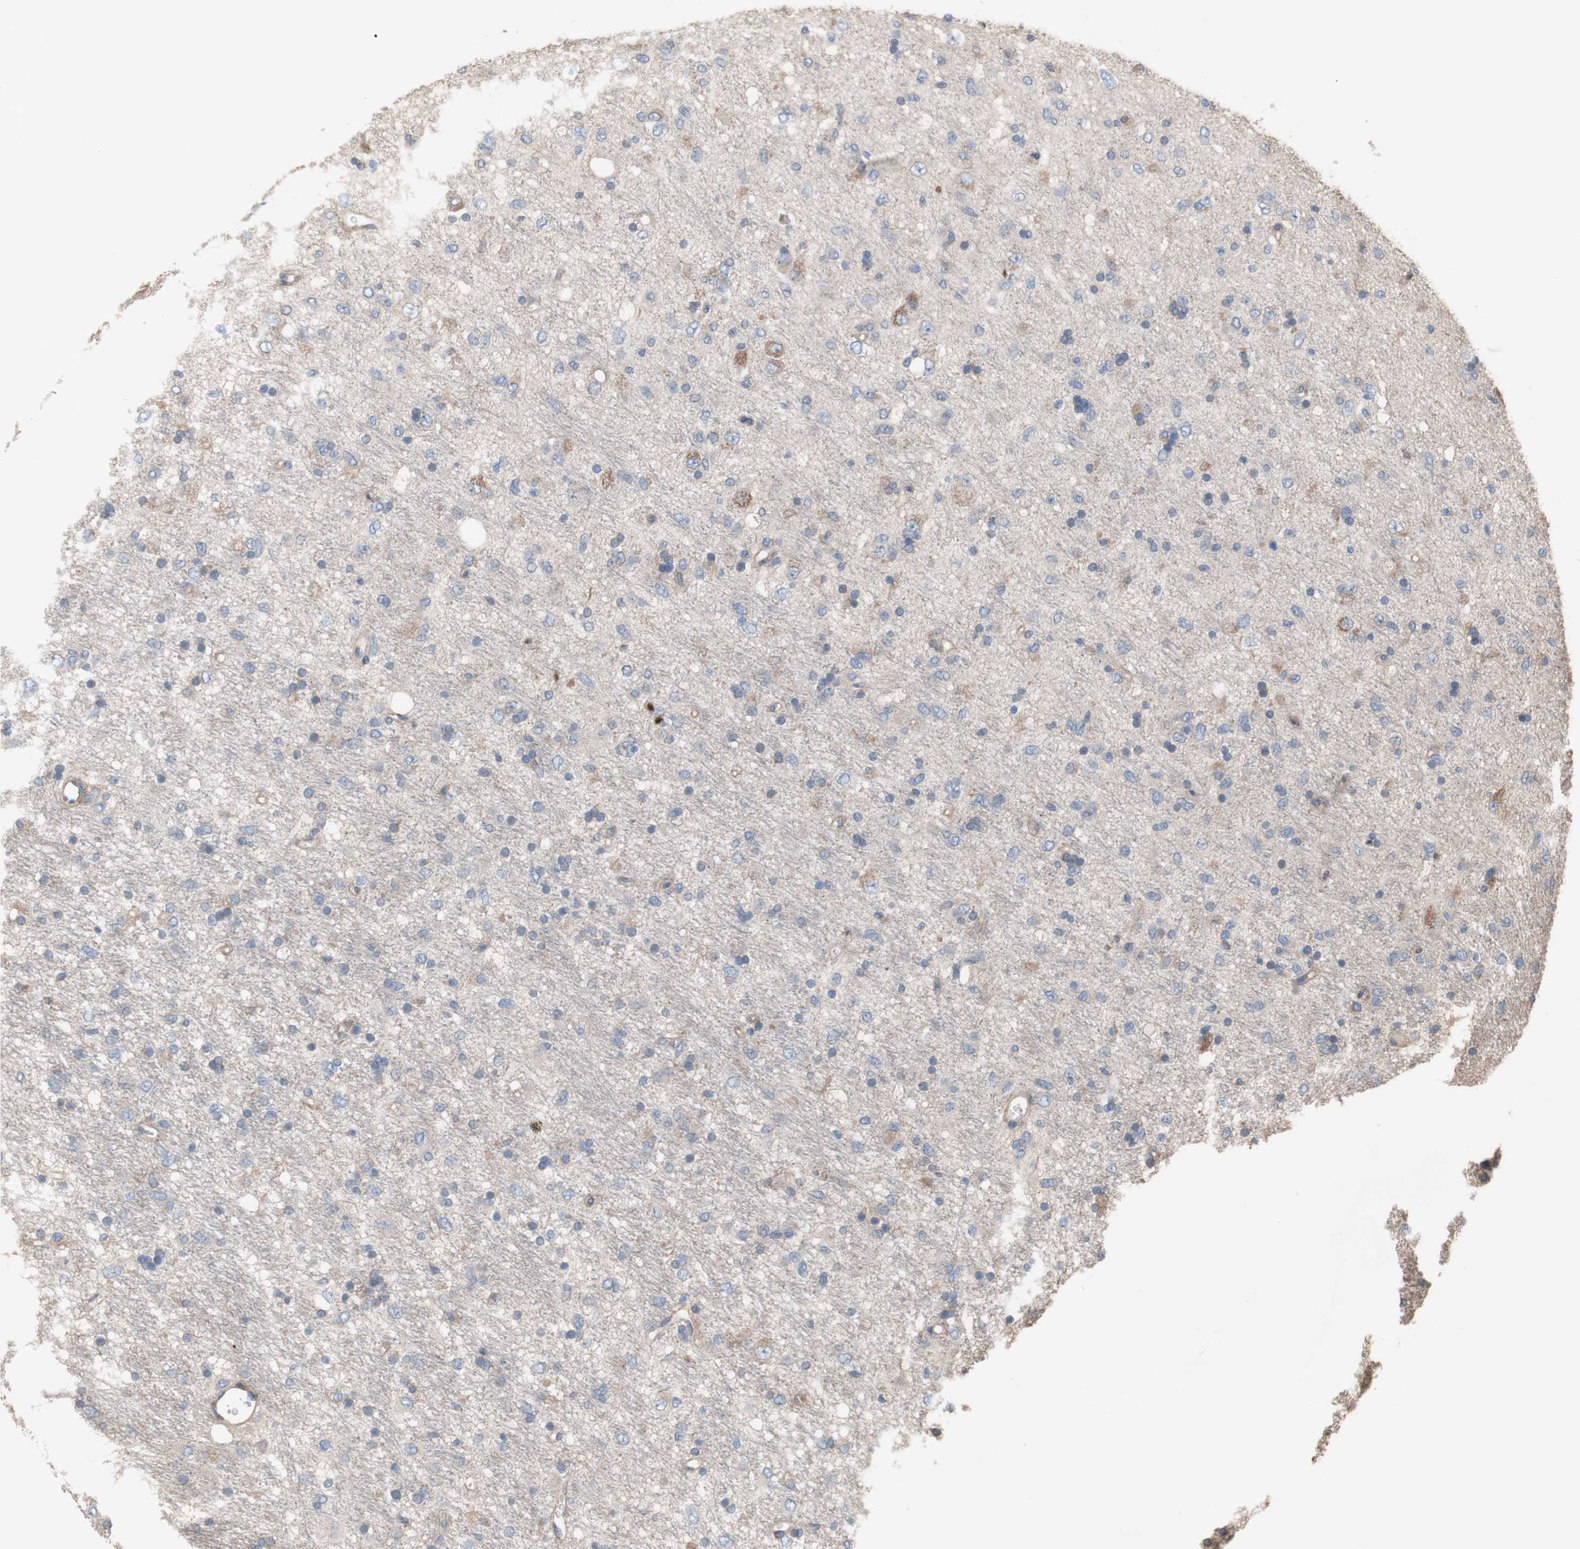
{"staining": {"intensity": "moderate", "quantity": "25%-75%", "location": "cytoplasmic/membranous"}, "tissue": "glioma", "cell_type": "Tumor cells", "image_type": "cancer", "snomed": [{"axis": "morphology", "description": "Glioma, malignant, Low grade"}, {"axis": "topography", "description": "Brain"}], "caption": "Malignant low-grade glioma stained with DAB (3,3'-diaminobenzidine) immunohistochemistry exhibits medium levels of moderate cytoplasmic/membranous expression in about 25%-75% of tumor cells.", "gene": "COPB1", "patient": {"sex": "male", "age": 77}}